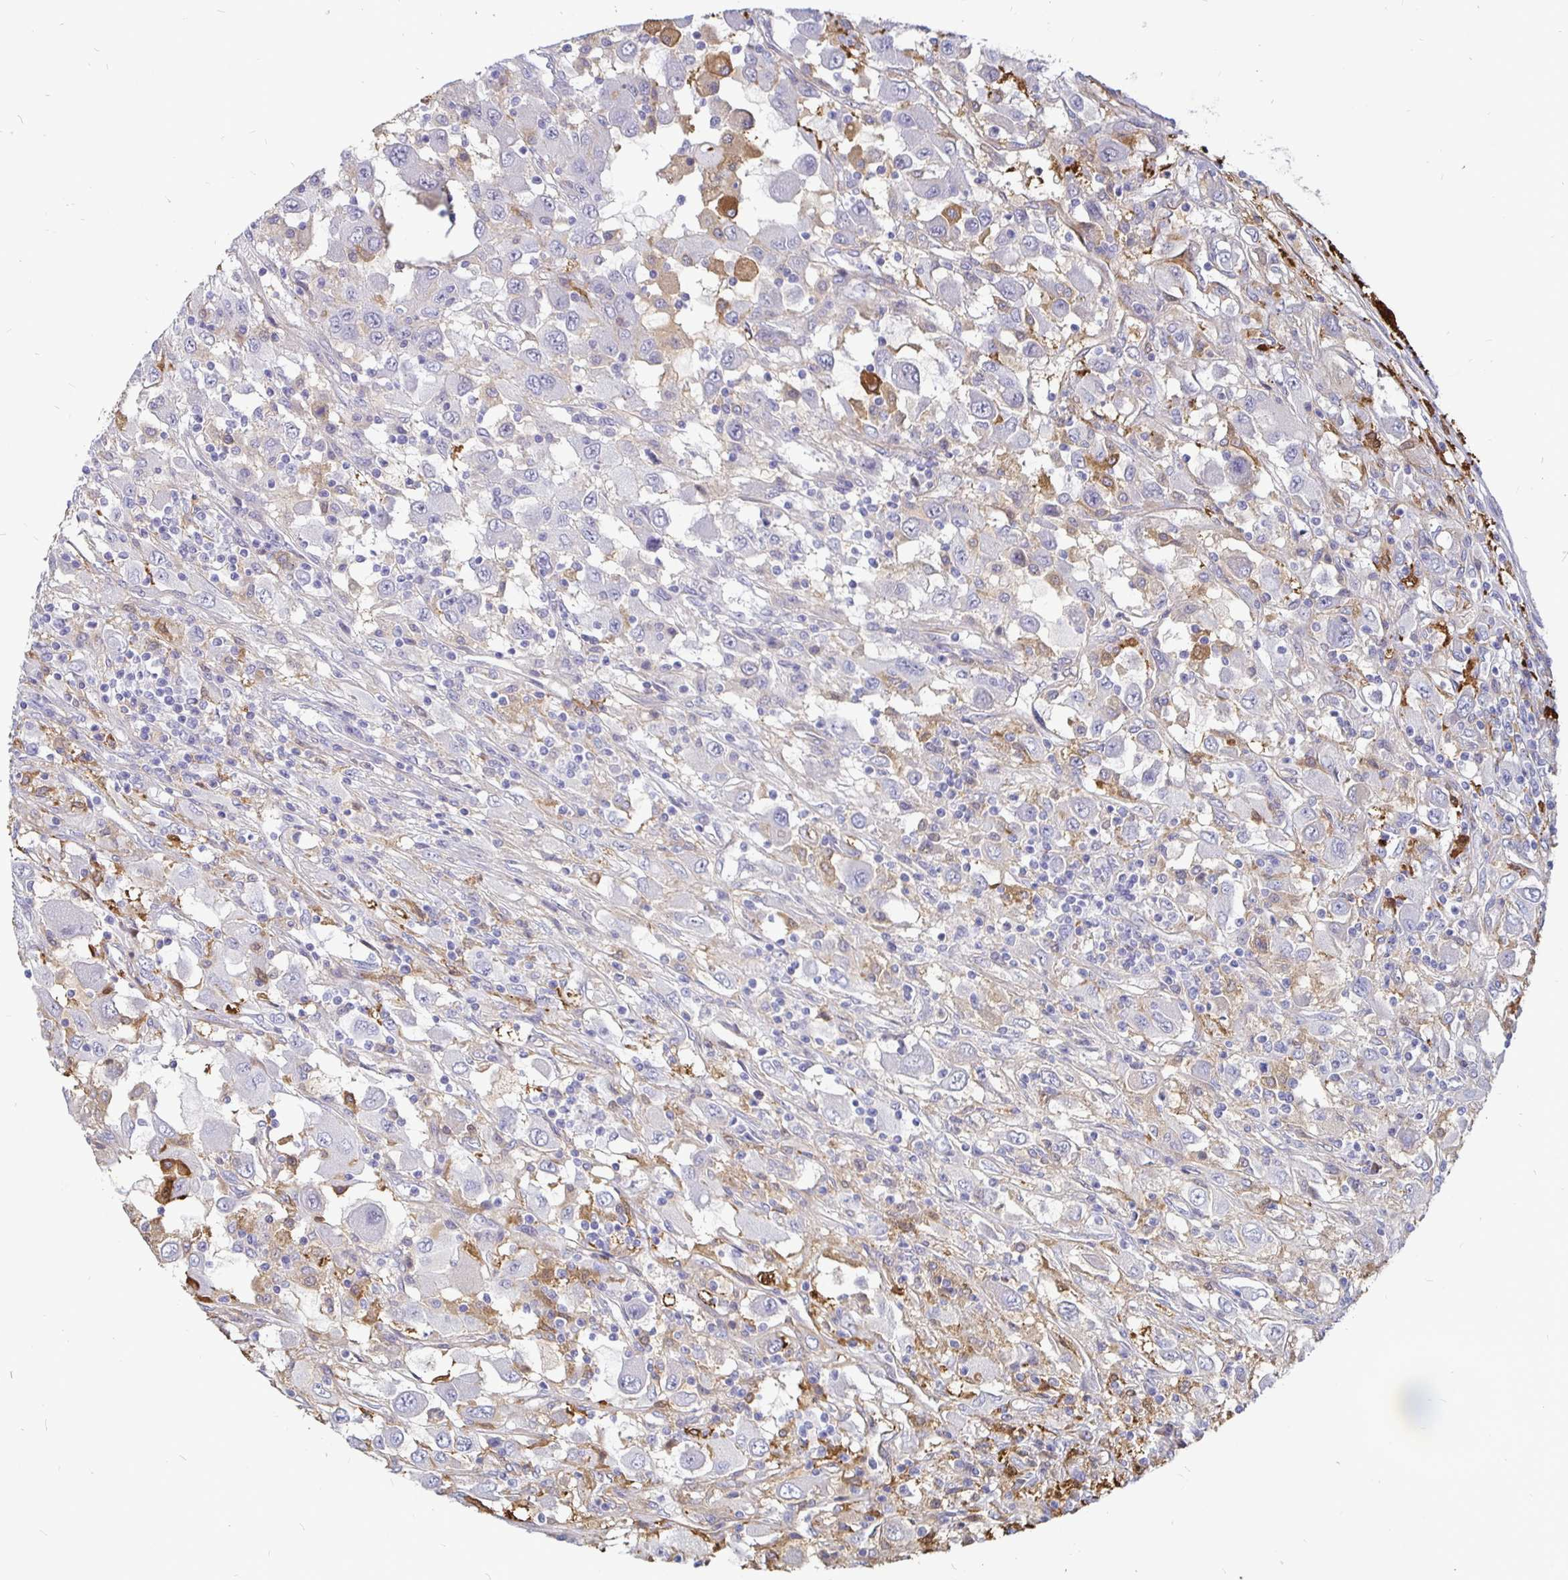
{"staining": {"intensity": "negative", "quantity": "none", "location": "none"}, "tissue": "renal cancer", "cell_type": "Tumor cells", "image_type": "cancer", "snomed": [{"axis": "morphology", "description": "Adenocarcinoma, NOS"}, {"axis": "topography", "description": "Kidney"}], "caption": "Immunohistochemistry micrograph of neoplastic tissue: renal cancer stained with DAB exhibits no significant protein staining in tumor cells. (Immunohistochemistry, brightfield microscopy, high magnification).", "gene": "CCDC85A", "patient": {"sex": "female", "age": 67}}